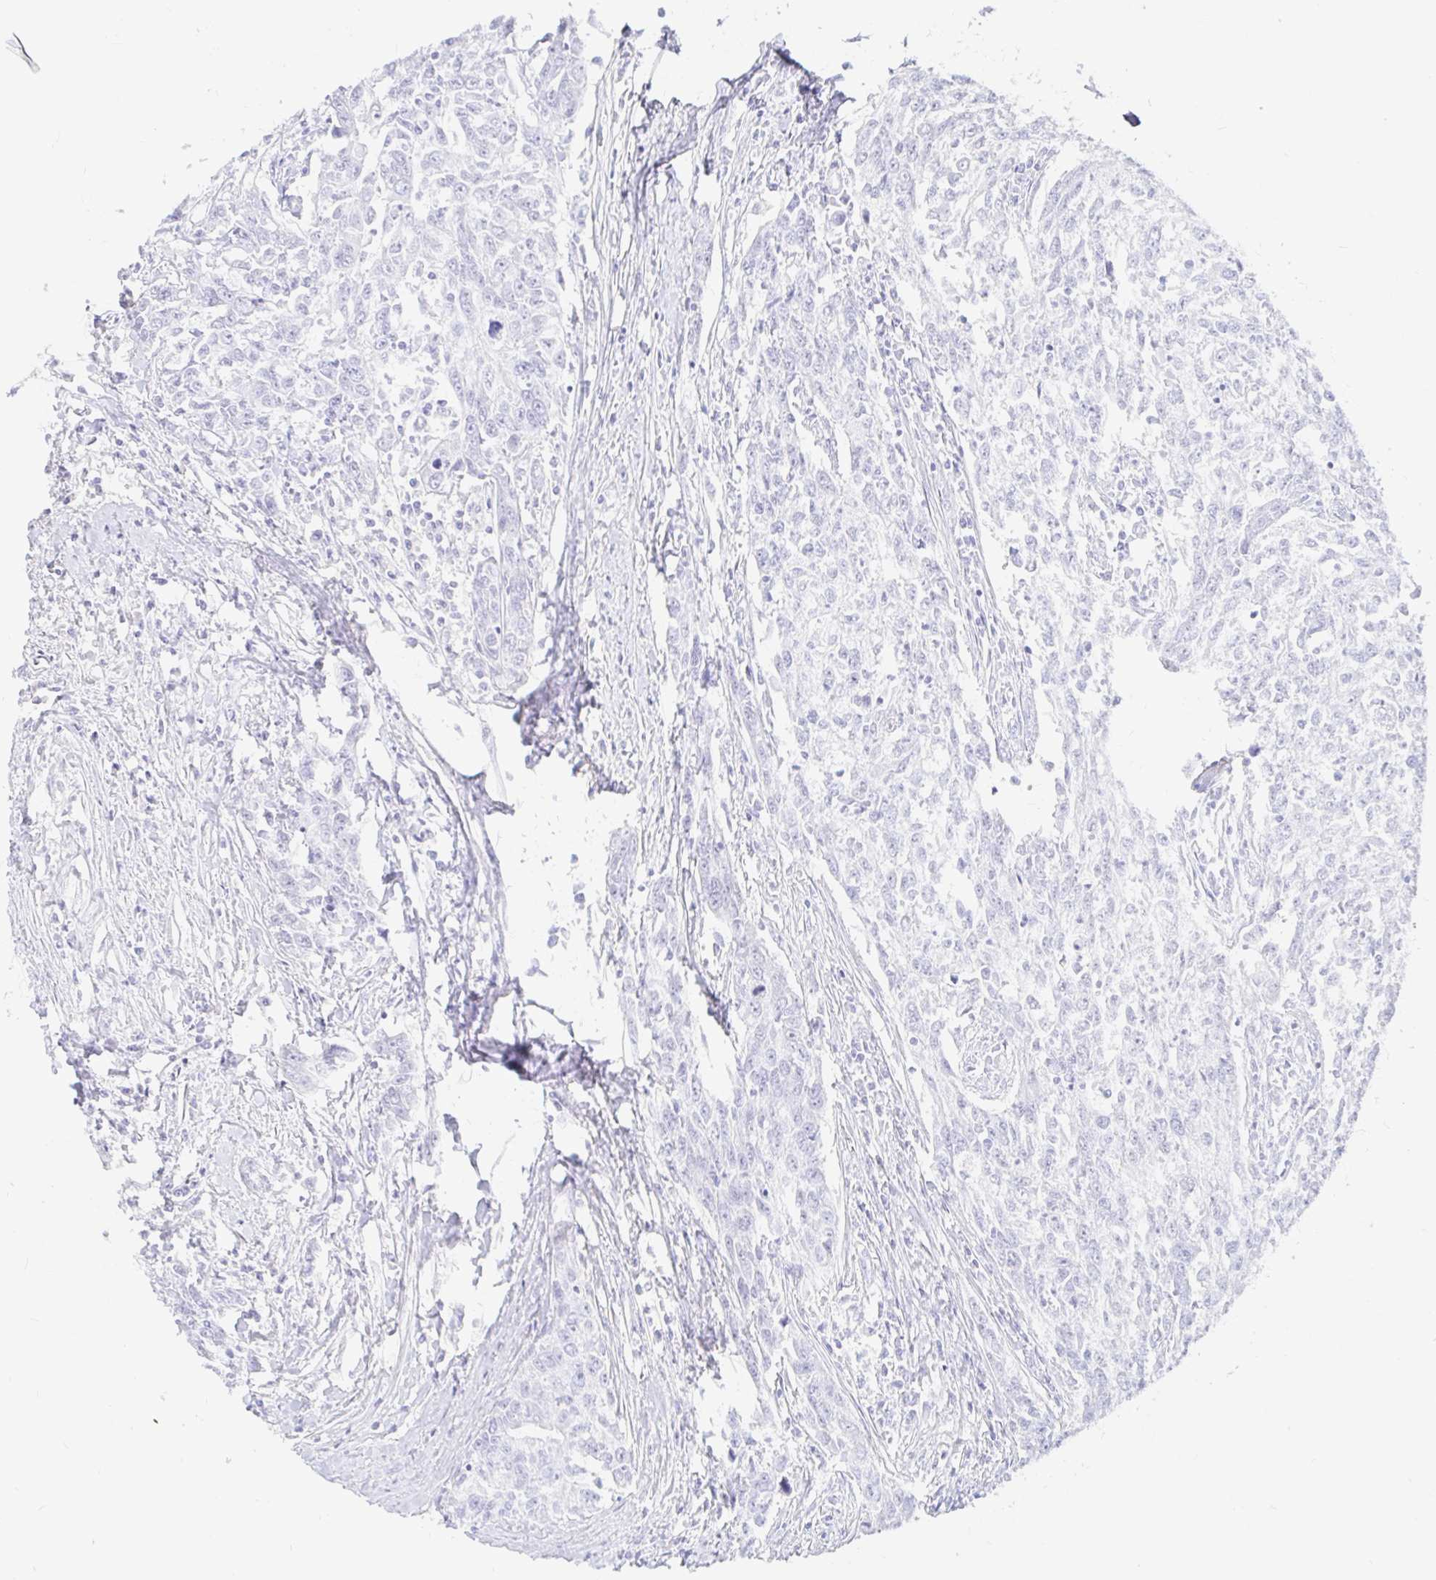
{"staining": {"intensity": "negative", "quantity": "none", "location": "none"}, "tissue": "breast cancer", "cell_type": "Tumor cells", "image_type": "cancer", "snomed": [{"axis": "morphology", "description": "Duct carcinoma"}, {"axis": "topography", "description": "Breast"}], "caption": "Tumor cells are negative for protein expression in human infiltrating ductal carcinoma (breast).", "gene": "OR6T1", "patient": {"sex": "female", "age": 50}}